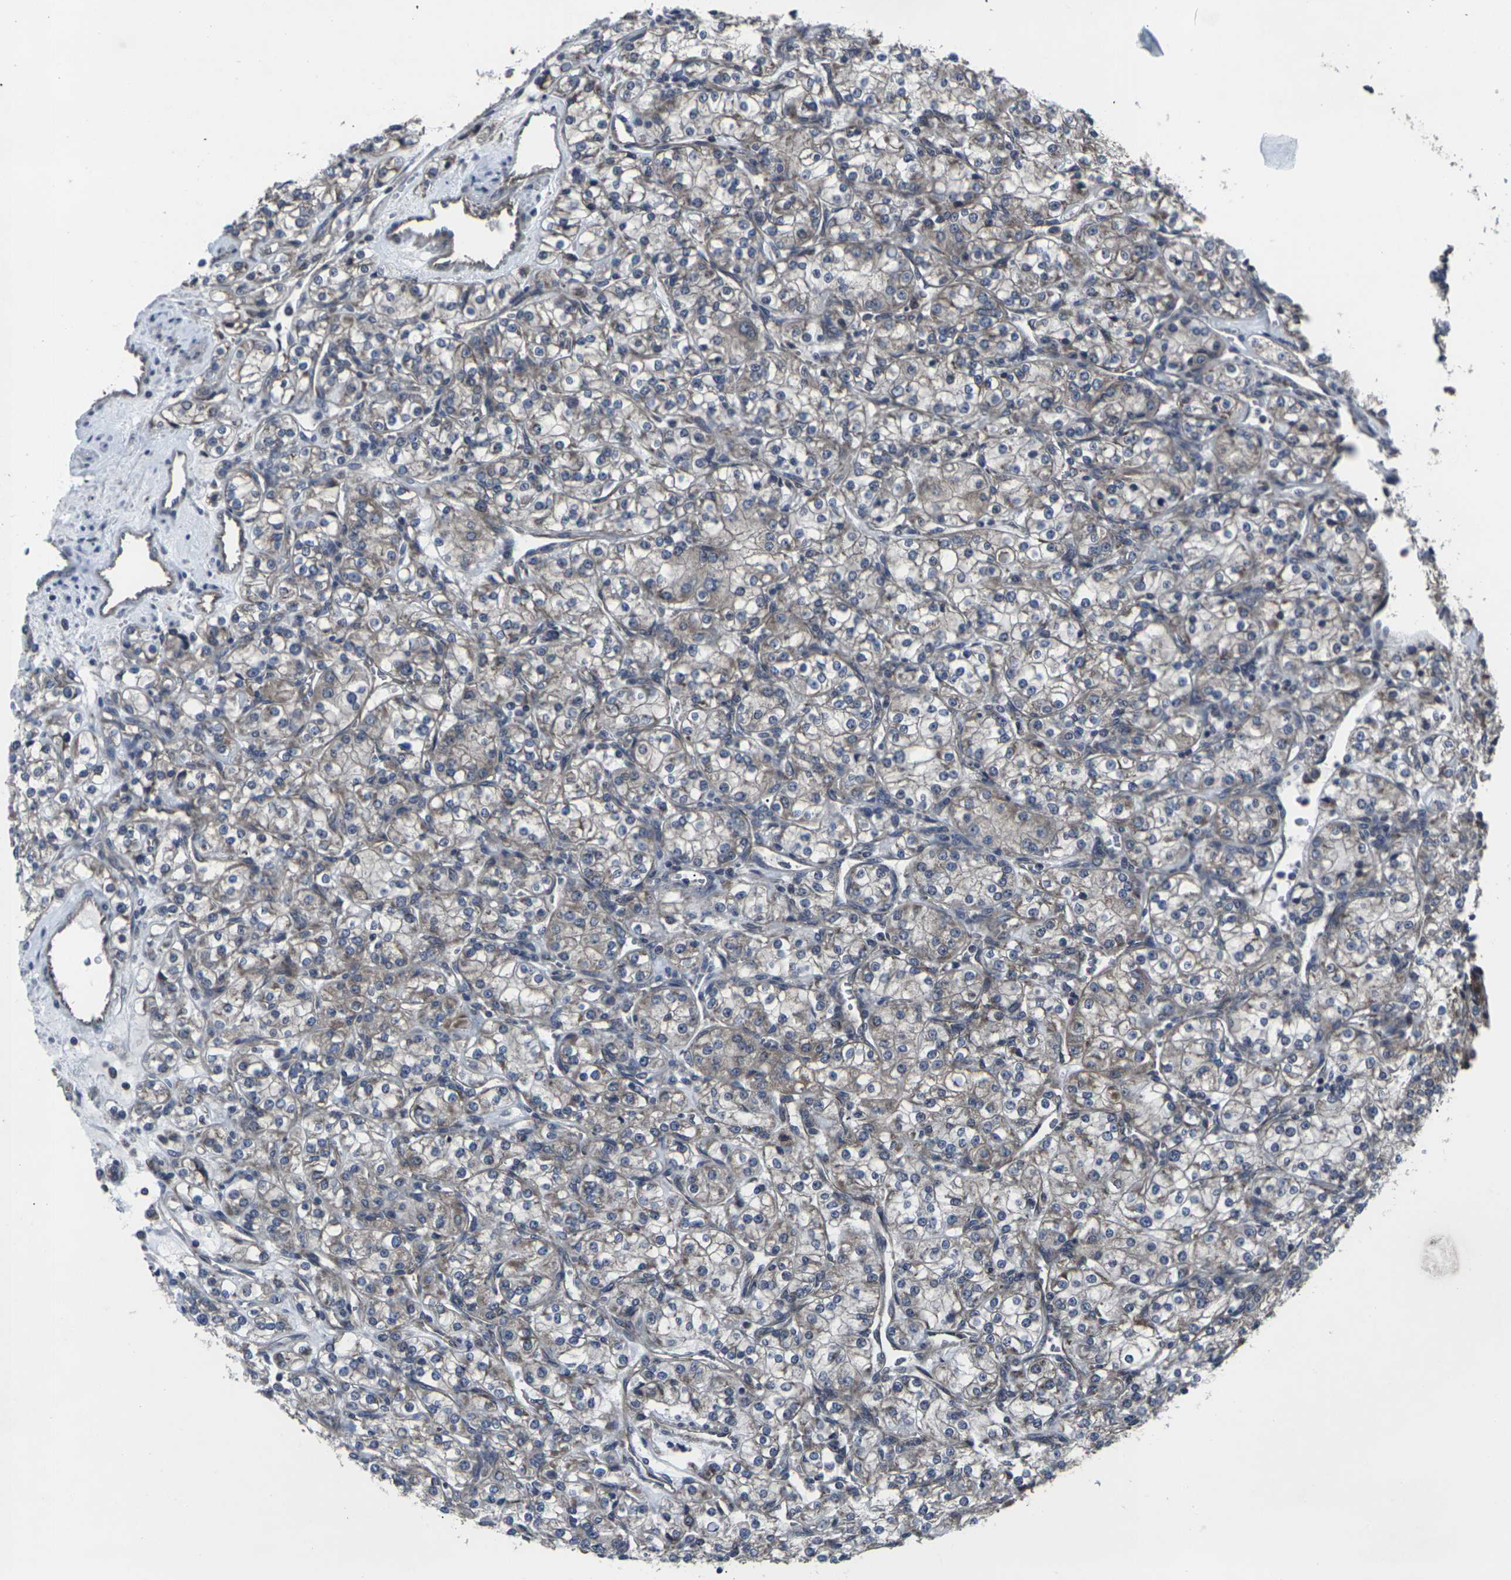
{"staining": {"intensity": "weak", "quantity": ">75%", "location": "cytoplasmic/membranous"}, "tissue": "renal cancer", "cell_type": "Tumor cells", "image_type": "cancer", "snomed": [{"axis": "morphology", "description": "Adenocarcinoma, NOS"}, {"axis": "topography", "description": "Kidney"}], "caption": "Immunohistochemistry of human renal adenocarcinoma demonstrates low levels of weak cytoplasmic/membranous positivity in approximately >75% of tumor cells.", "gene": "MAPKAPK2", "patient": {"sex": "male", "age": 77}}